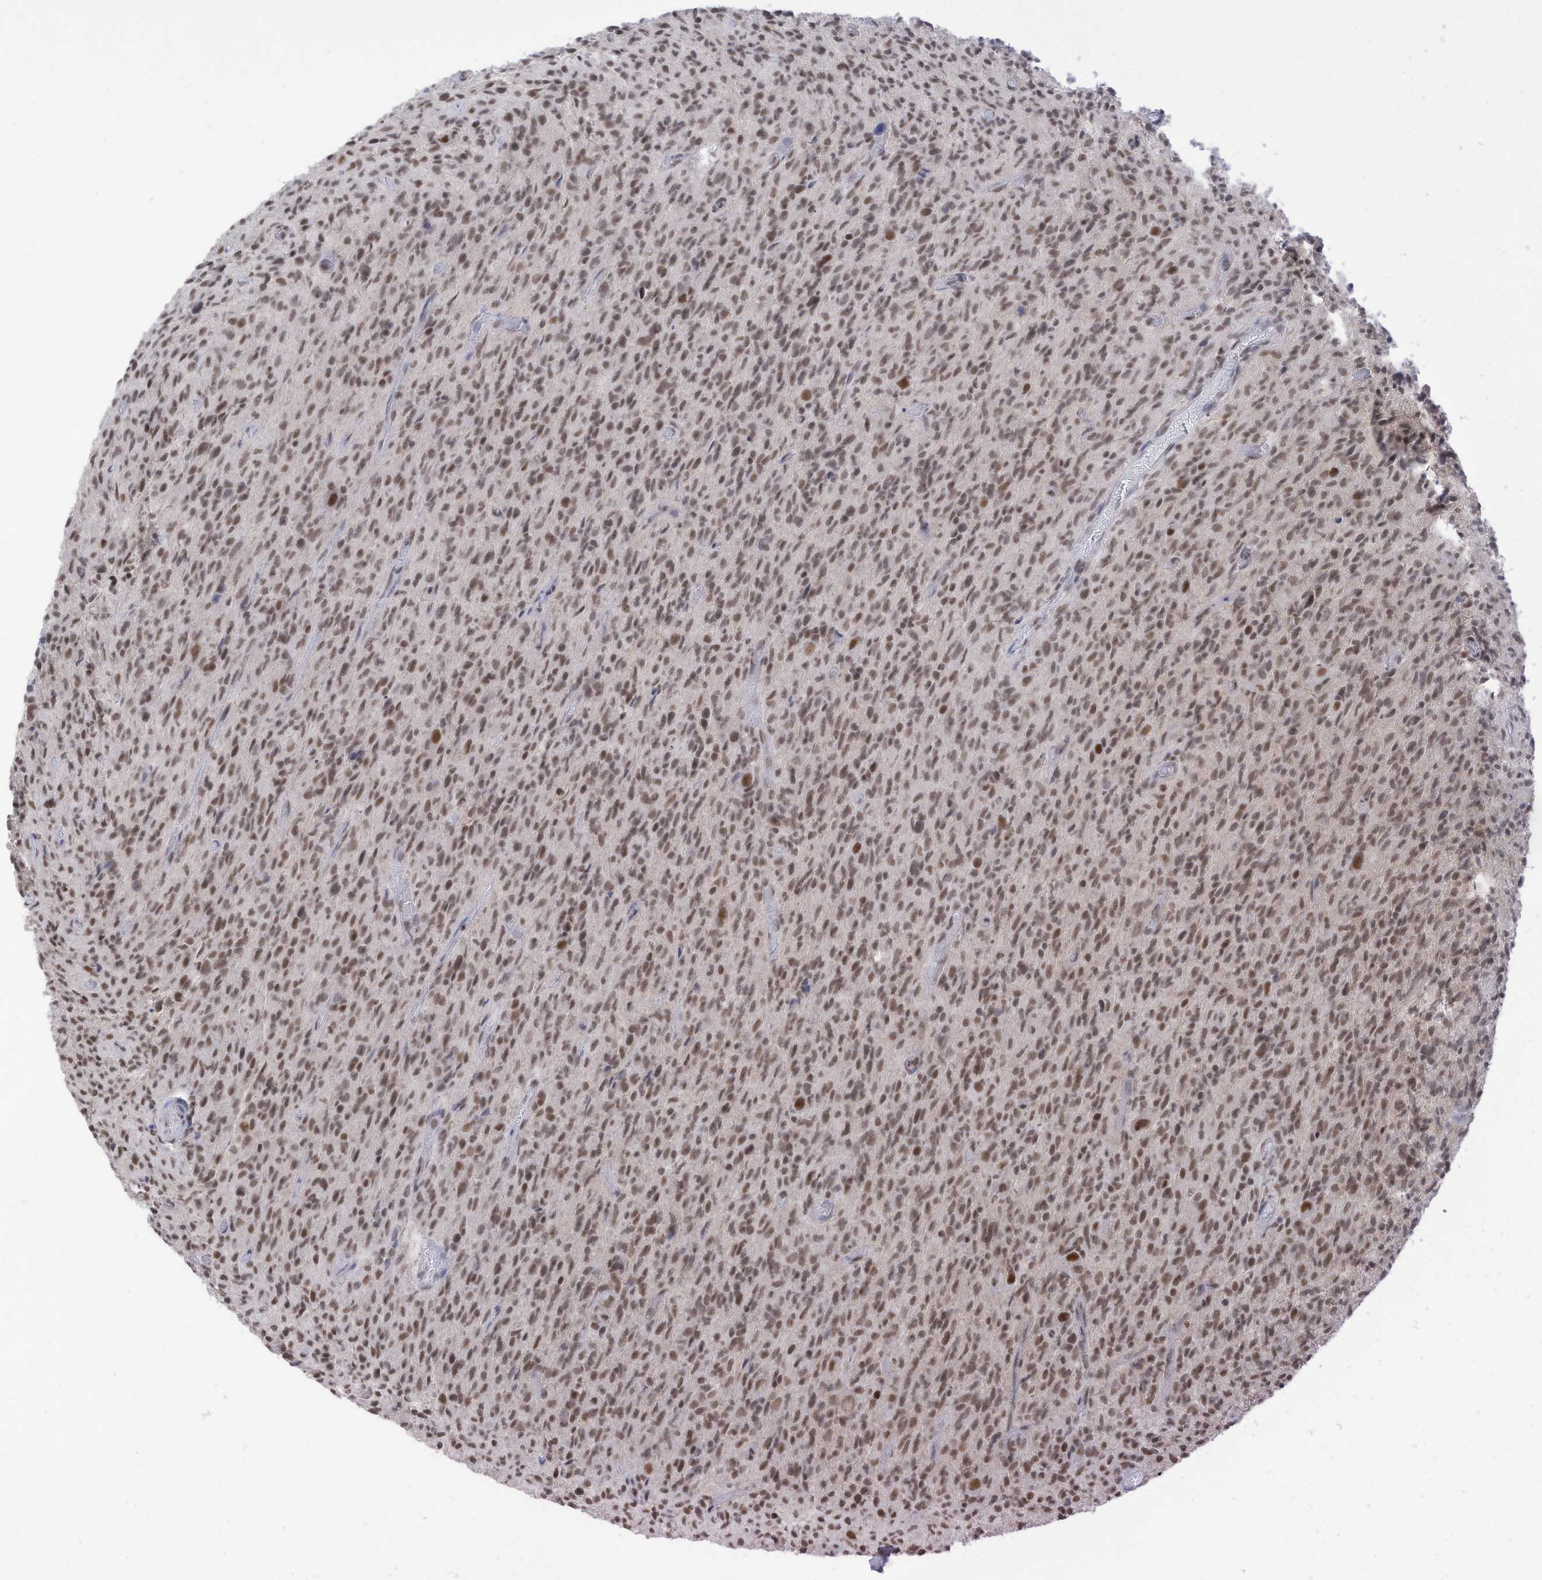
{"staining": {"intensity": "moderate", "quantity": ">75%", "location": "nuclear"}, "tissue": "glioma", "cell_type": "Tumor cells", "image_type": "cancer", "snomed": [{"axis": "morphology", "description": "Glioma, malignant, High grade"}, {"axis": "topography", "description": "Brain"}], "caption": "Glioma stained with a protein marker exhibits moderate staining in tumor cells.", "gene": "SF3A3", "patient": {"sex": "female", "age": 57}}